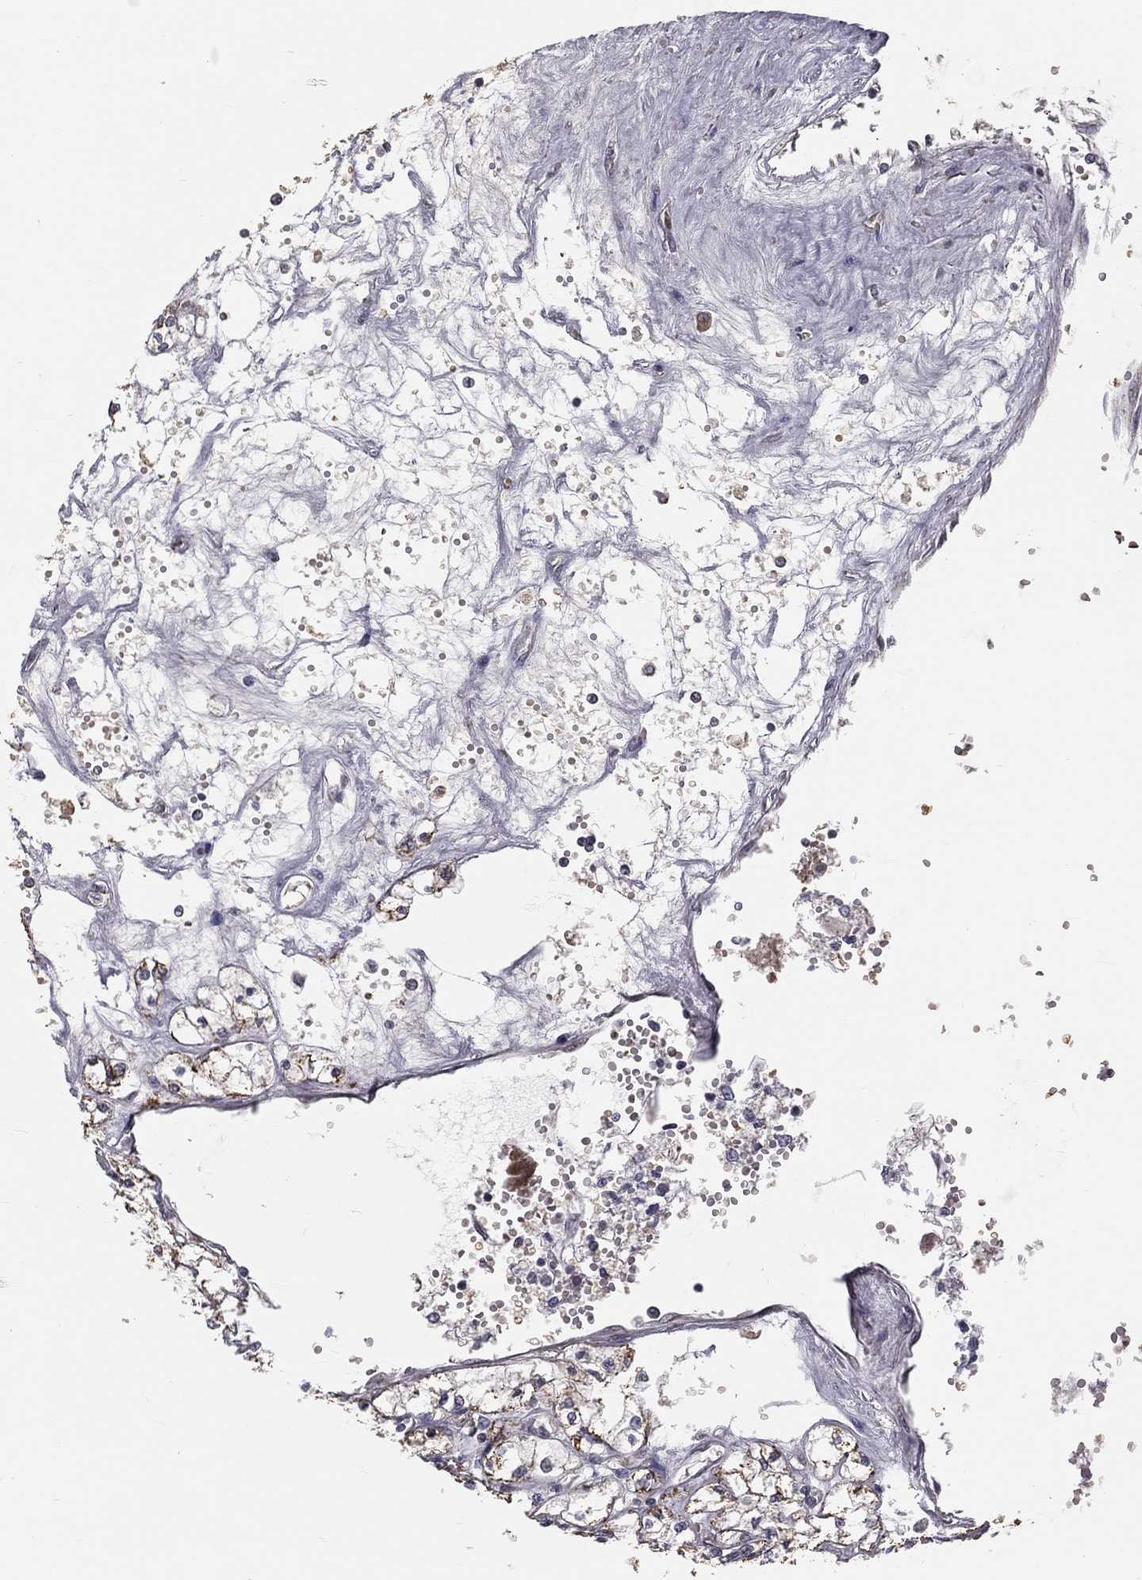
{"staining": {"intensity": "moderate", "quantity": "<25%", "location": "cytoplasmic/membranous"}, "tissue": "renal cancer", "cell_type": "Tumor cells", "image_type": "cancer", "snomed": [{"axis": "morphology", "description": "Adenocarcinoma, NOS"}, {"axis": "topography", "description": "Kidney"}], "caption": "A brown stain highlights moderate cytoplasmic/membranous positivity of a protein in renal adenocarcinoma tumor cells.", "gene": "MRPL46", "patient": {"sex": "male", "age": 67}}